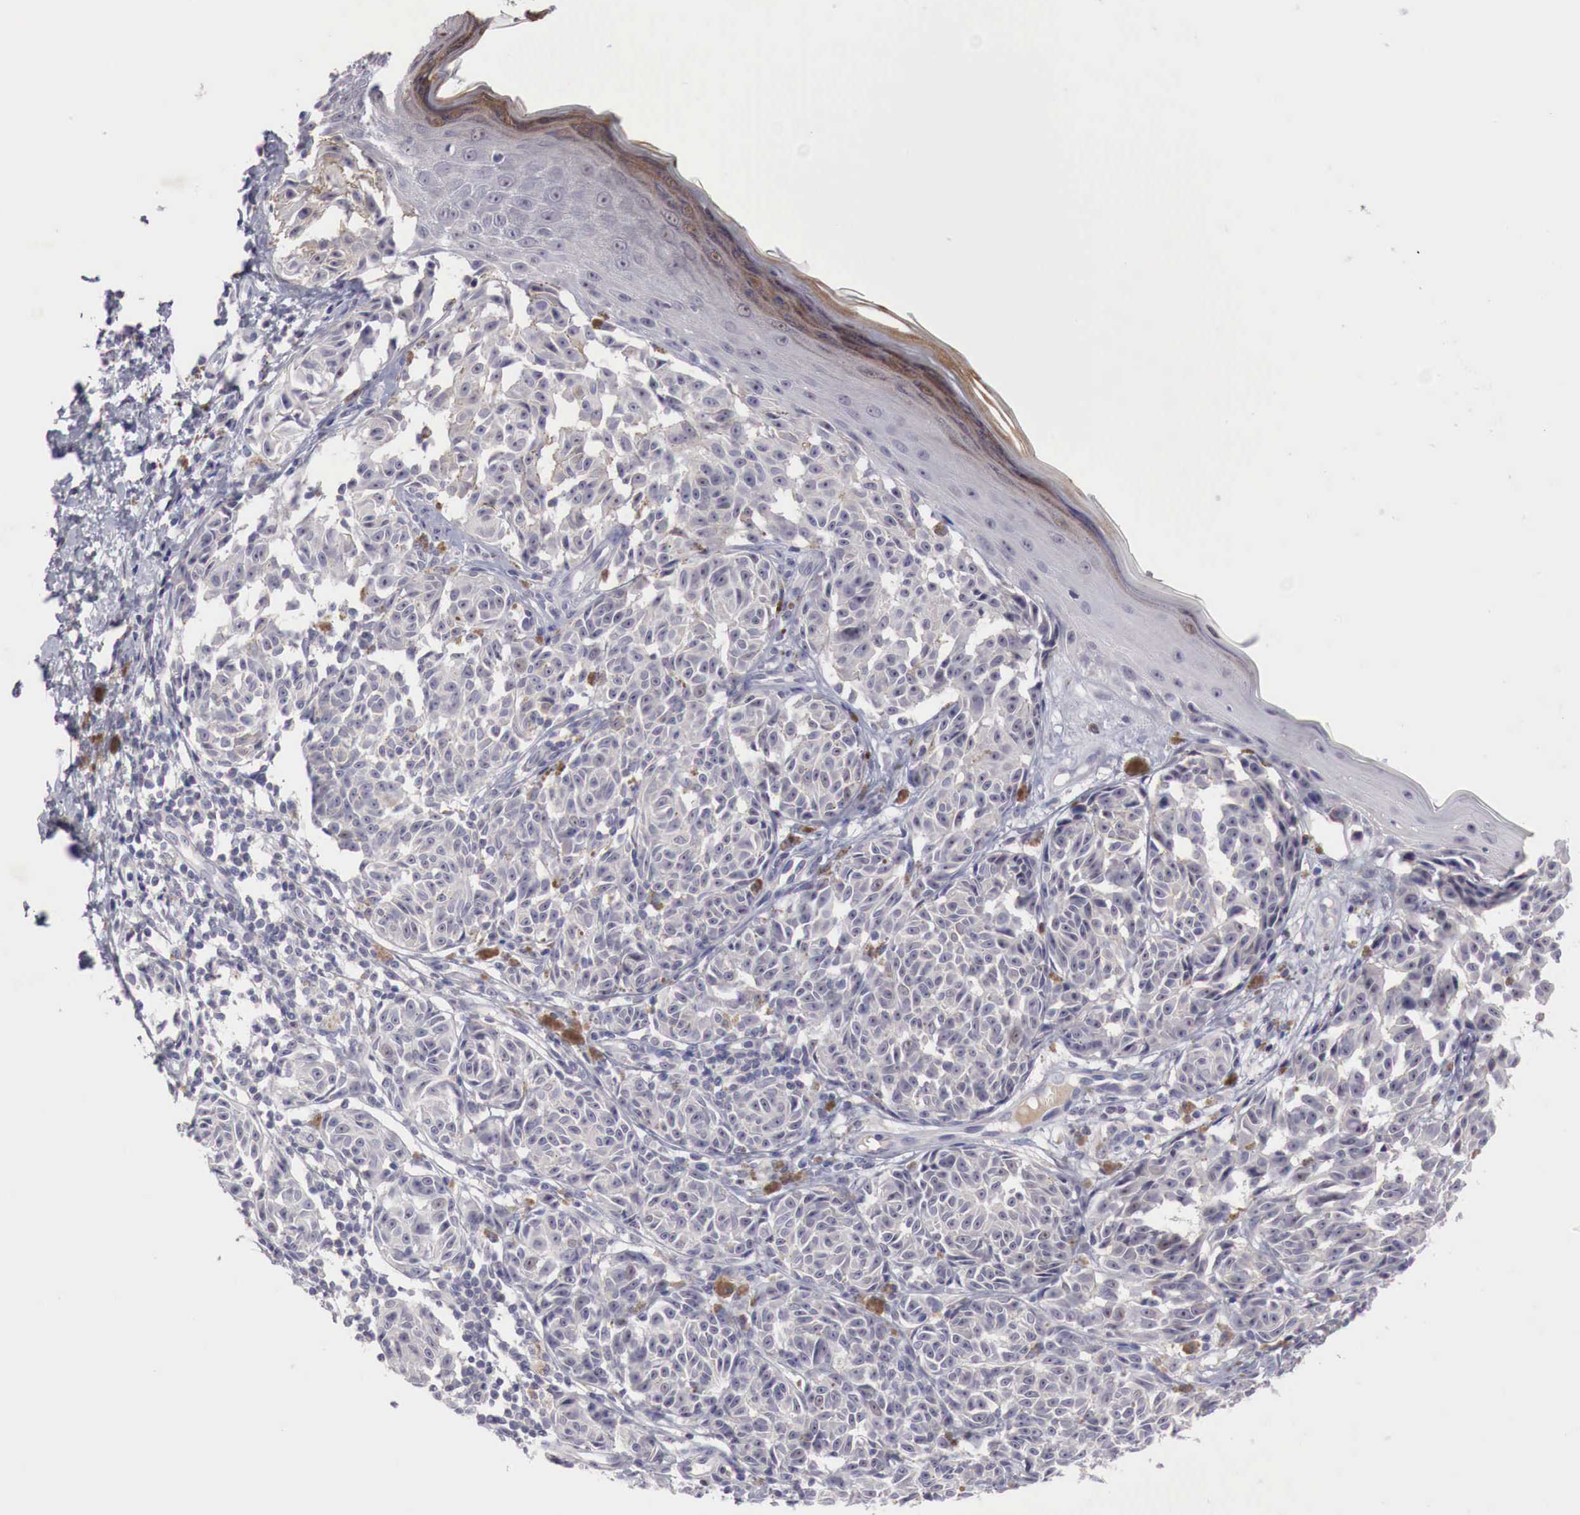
{"staining": {"intensity": "negative", "quantity": "none", "location": "none"}, "tissue": "melanoma", "cell_type": "Tumor cells", "image_type": "cancer", "snomed": [{"axis": "morphology", "description": "Malignant melanoma, NOS"}, {"axis": "topography", "description": "Skin"}], "caption": "Immunohistochemistry histopathology image of neoplastic tissue: malignant melanoma stained with DAB (3,3'-diaminobenzidine) shows no significant protein positivity in tumor cells.", "gene": "GATA1", "patient": {"sex": "male", "age": 49}}